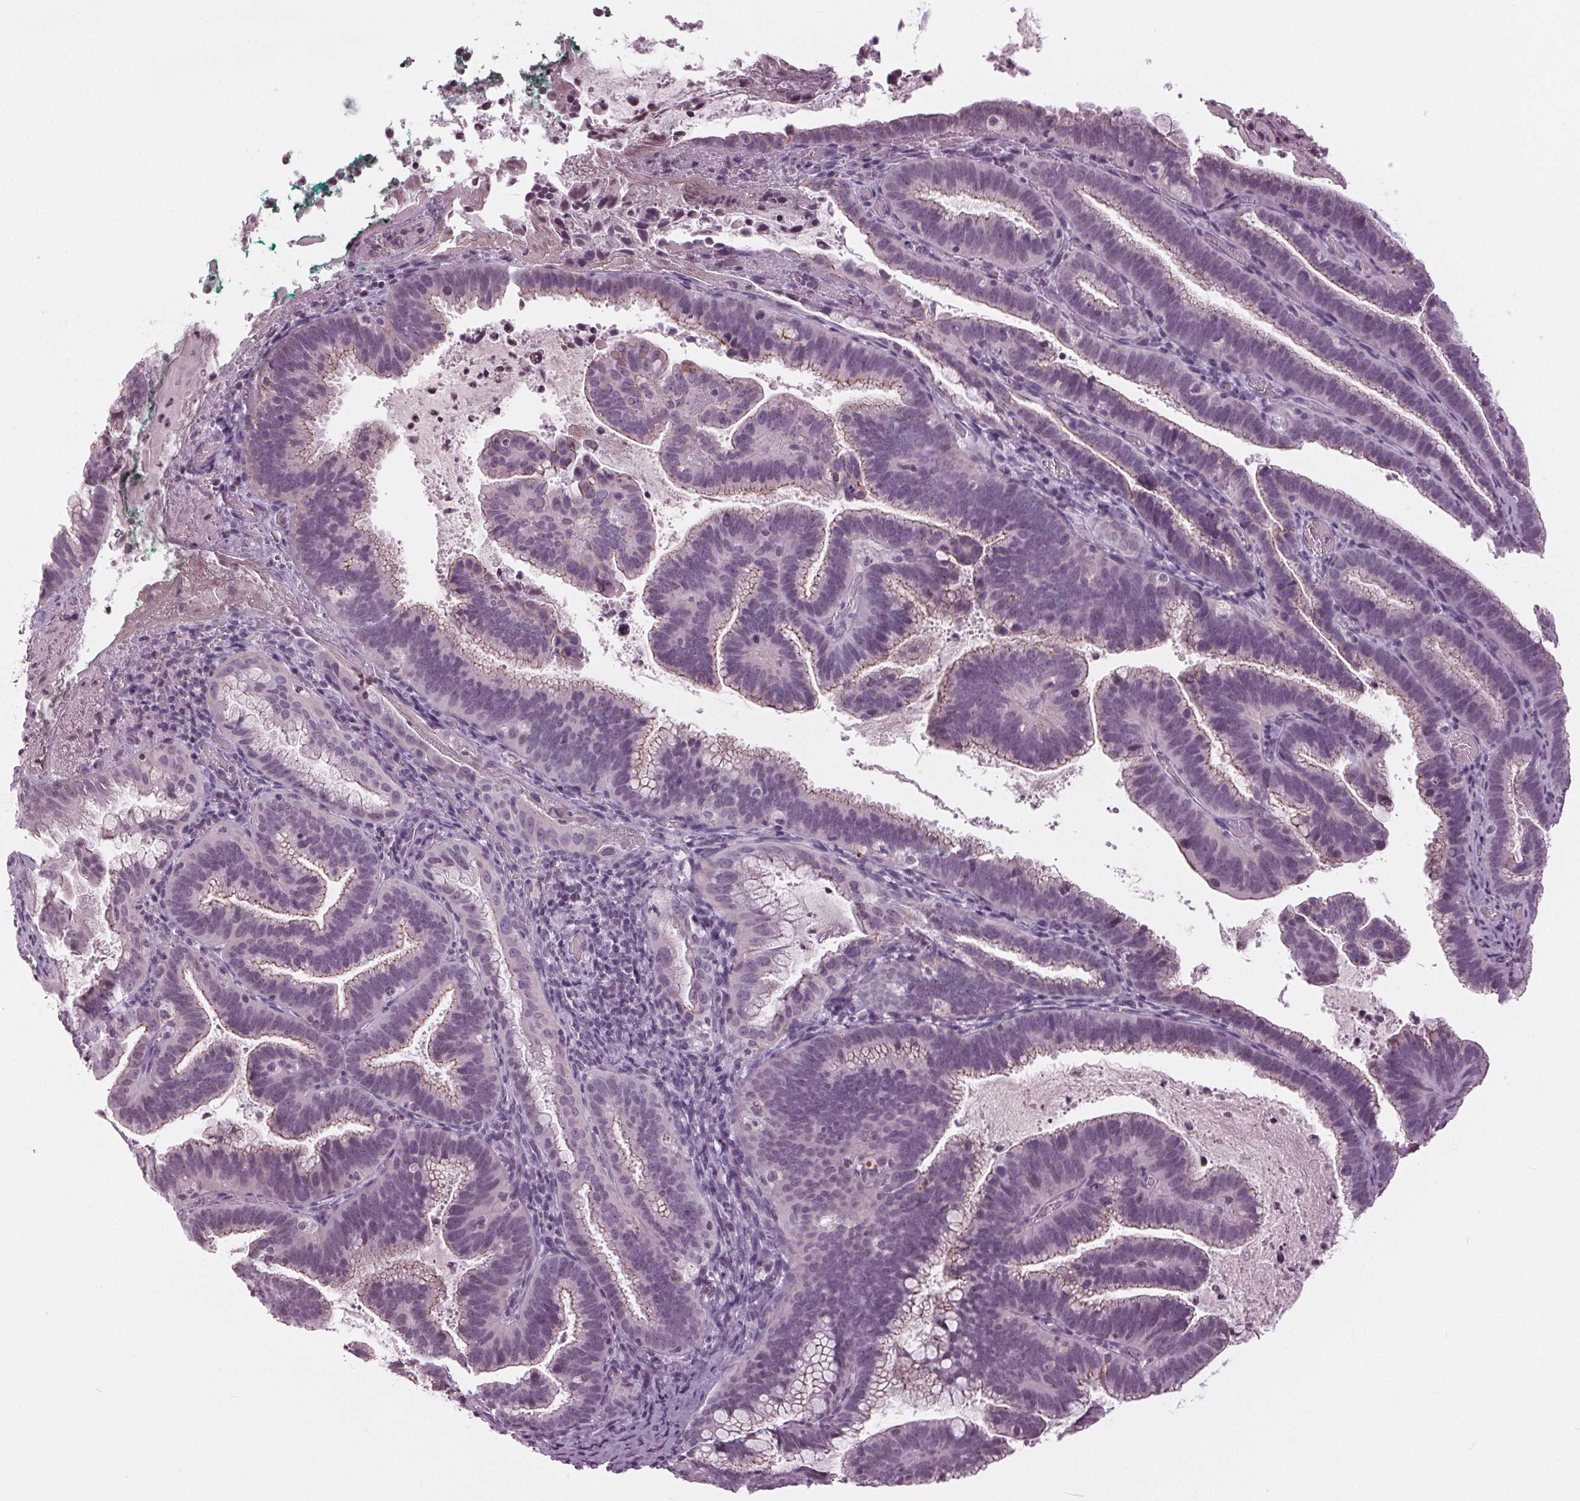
{"staining": {"intensity": "moderate", "quantity": "25%-75%", "location": "cytoplasmic/membranous"}, "tissue": "cervical cancer", "cell_type": "Tumor cells", "image_type": "cancer", "snomed": [{"axis": "morphology", "description": "Adenocarcinoma, NOS"}, {"axis": "topography", "description": "Cervix"}], "caption": "Tumor cells show medium levels of moderate cytoplasmic/membranous staining in about 25%-75% of cells in human adenocarcinoma (cervical).", "gene": "SLC9A4", "patient": {"sex": "female", "age": 61}}